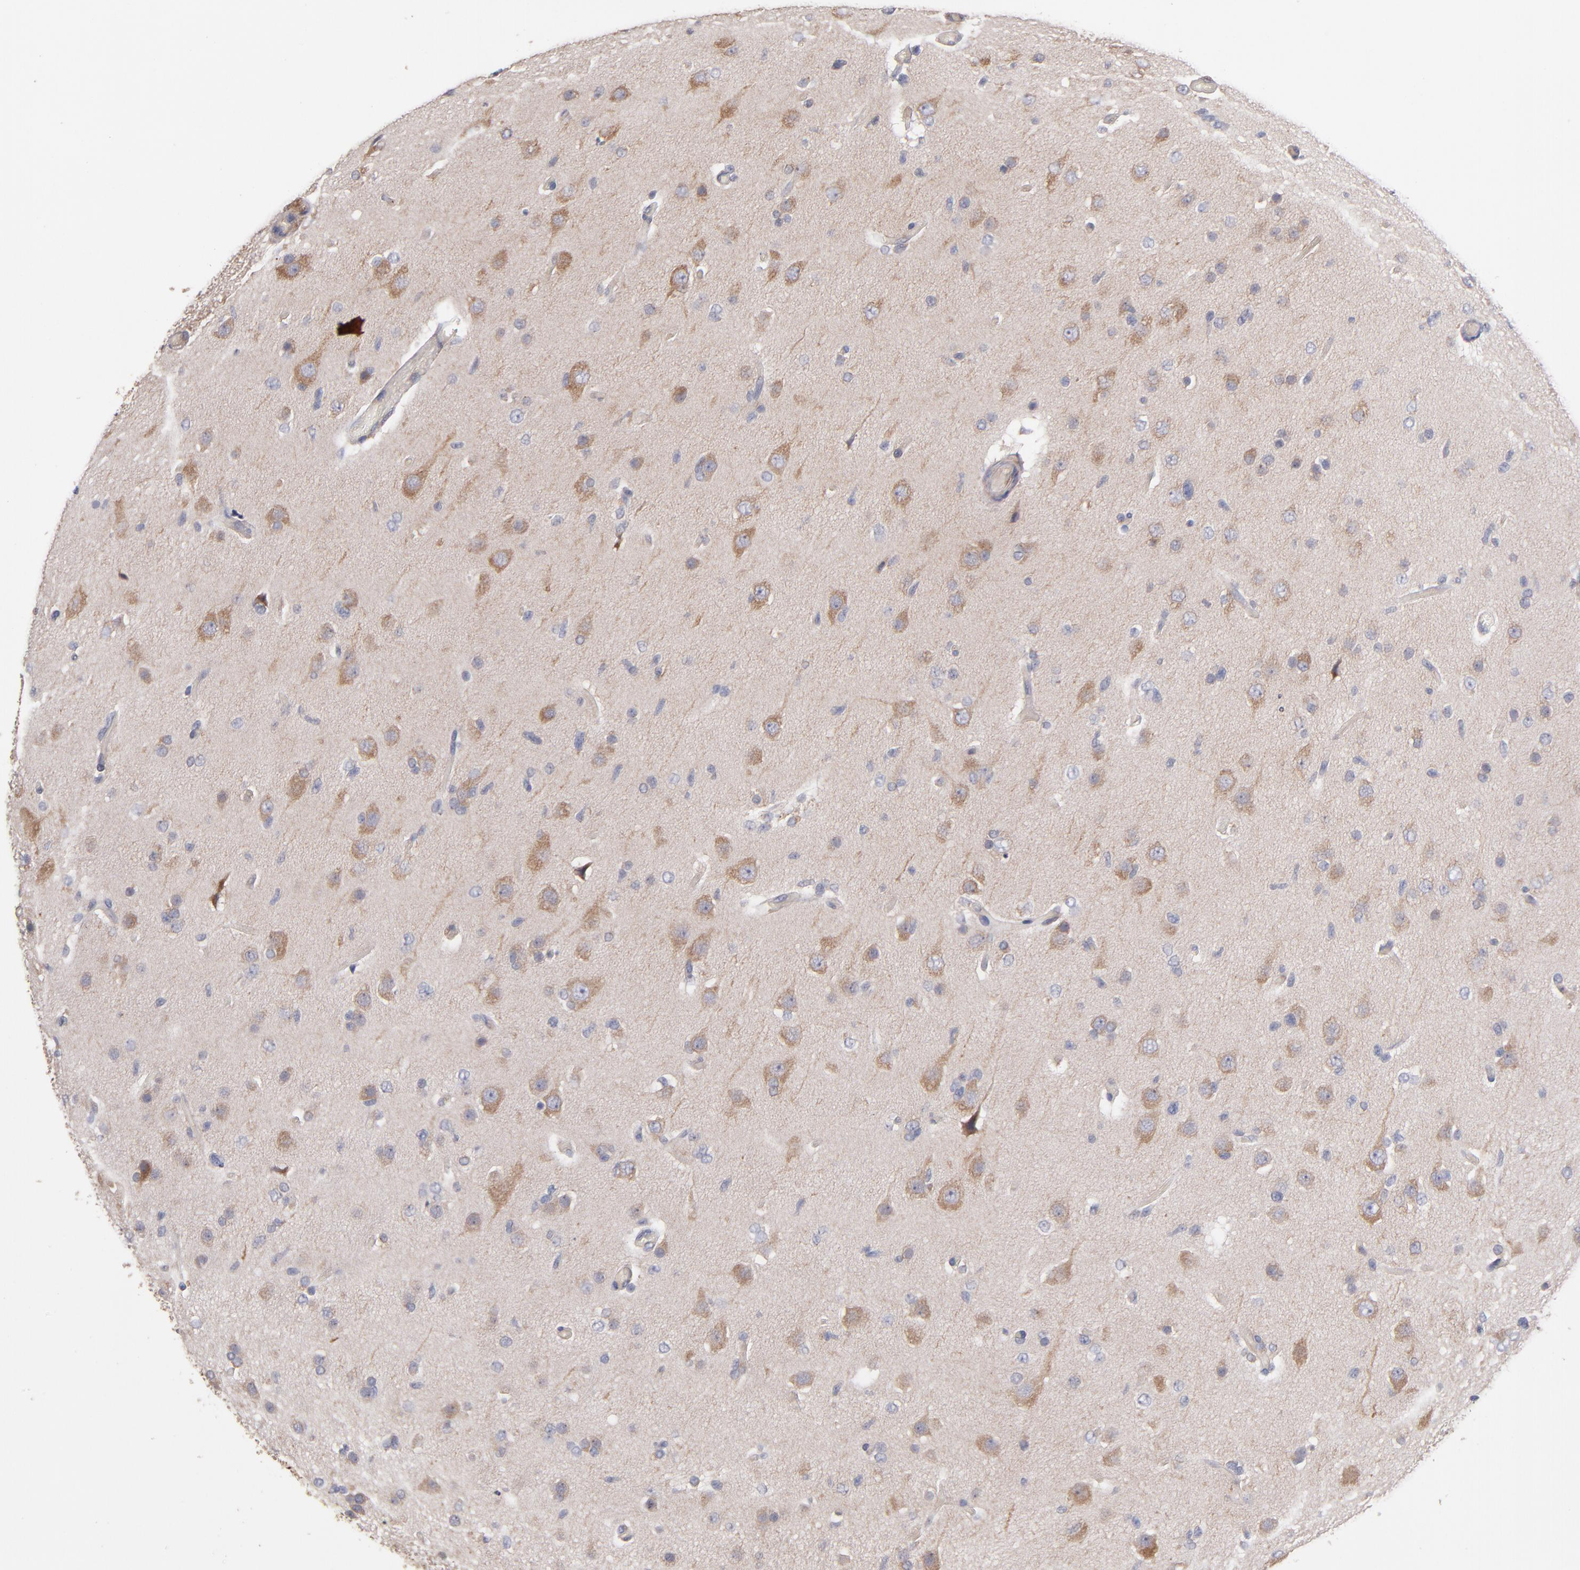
{"staining": {"intensity": "weak", "quantity": ">75%", "location": "cytoplasmic/membranous"}, "tissue": "glioma", "cell_type": "Tumor cells", "image_type": "cancer", "snomed": [{"axis": "morphology", "description": "Glioma, malignant, High grade"}, {"axis": "topography", "description": "Brain"}], "caption": "There is low levels of weak cytoplasmic/membranous expression in tumor cells of malignant high-grade glioma, as demonstrated by immunohistochemical staining (brown color).", "gene": "DACT1", "patient": {"sex": "male", "age": 33}}